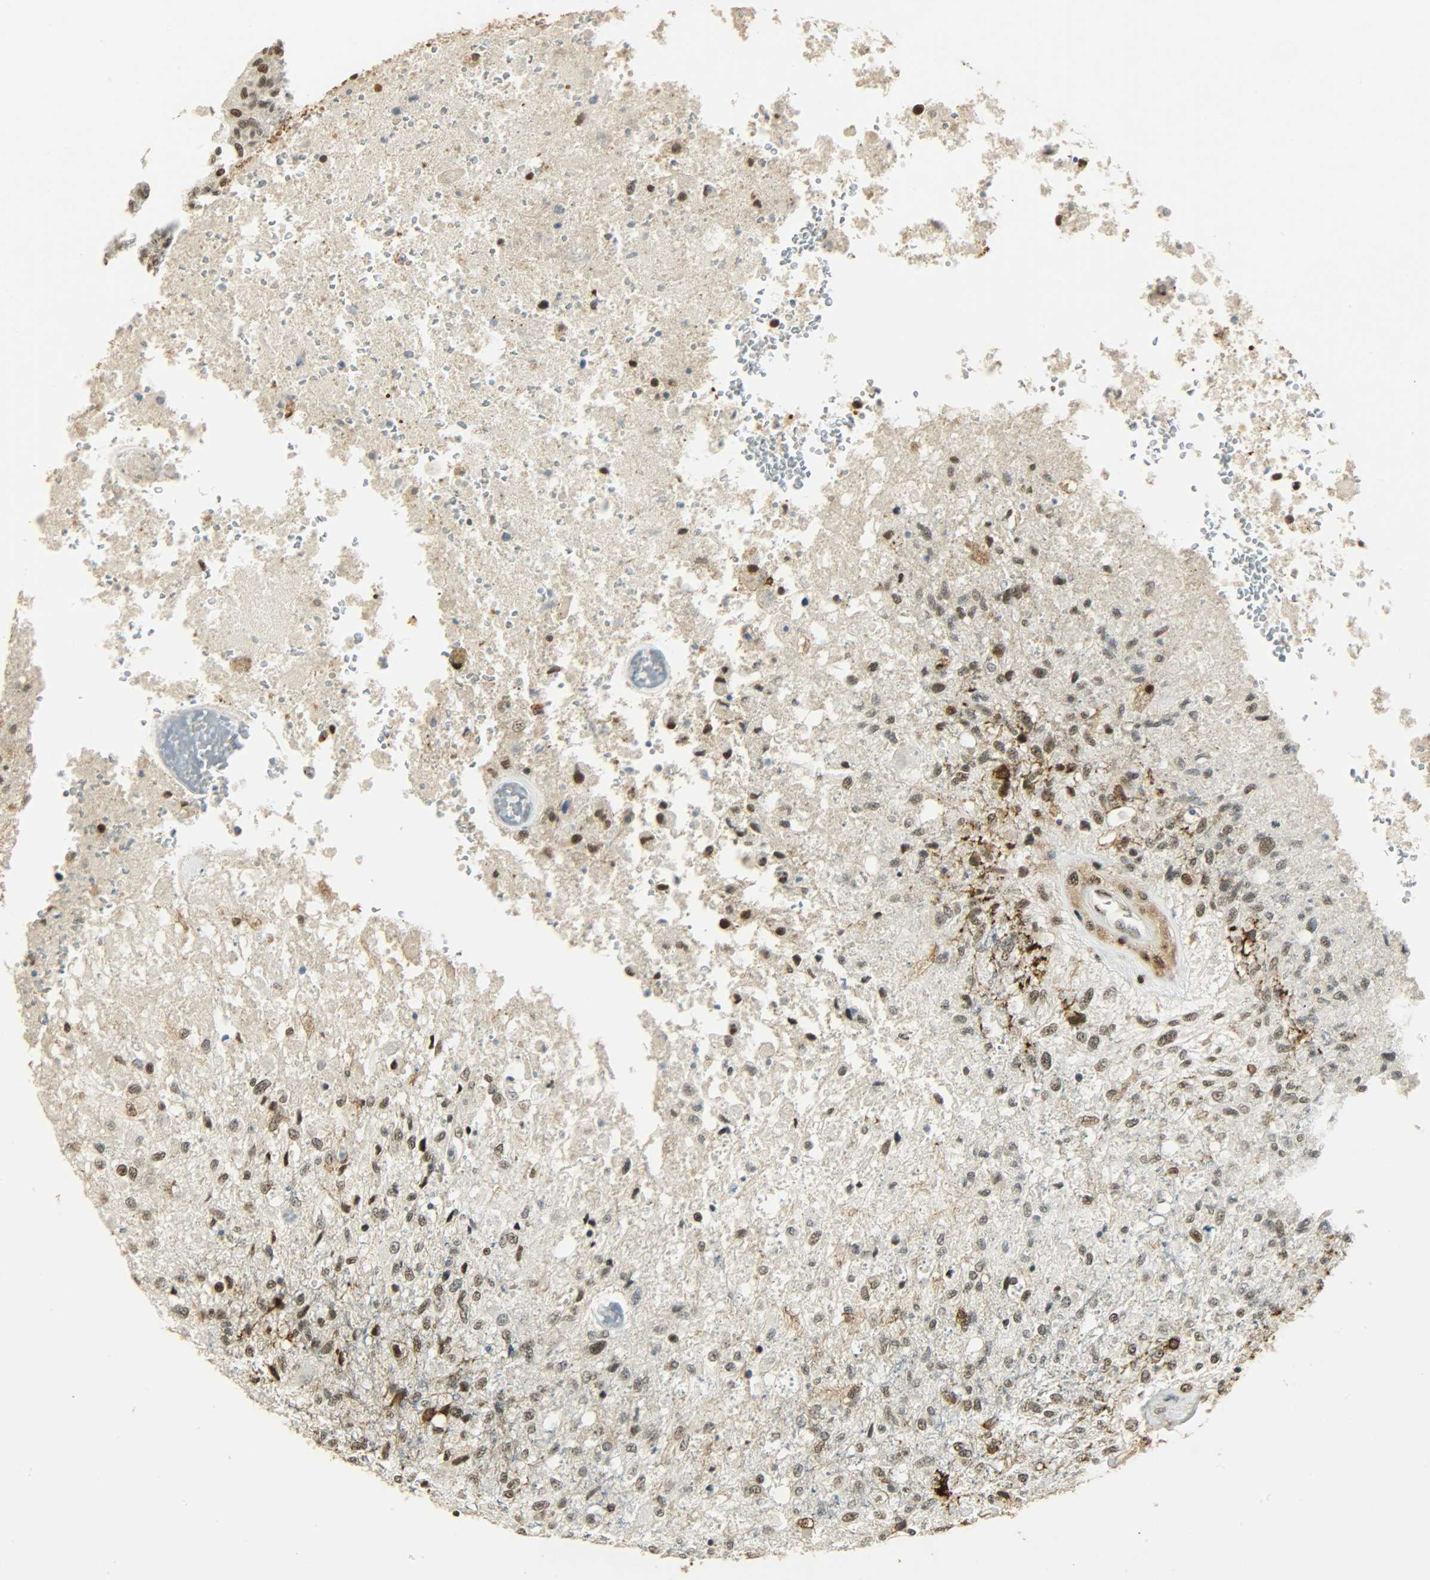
{"staining": {"intensity": "moderate", "quantity": ">75%", "location": "nuclear"}, "tissue": "glioma", "cell_type": "Tumor cells", "image_type": "cancer", "snomed": [{"axis": "morphology", "description": "Normal tissue, NOS"}, {"axis": "morphology", "description": "Glioma, malignant, High grade"}, {"axis": "topography", "description": "Cerebral cortex"}], "caption": "Glioma tissue shows moderate nuclear positivity in approximately >75% of tumor cells, visualized by immunohistochemistry. (brown staining indicates protein expression, while blue staining denotes nuclei).", "gene": "NGFR", "patient": {"sex": "male", "age": 77}}